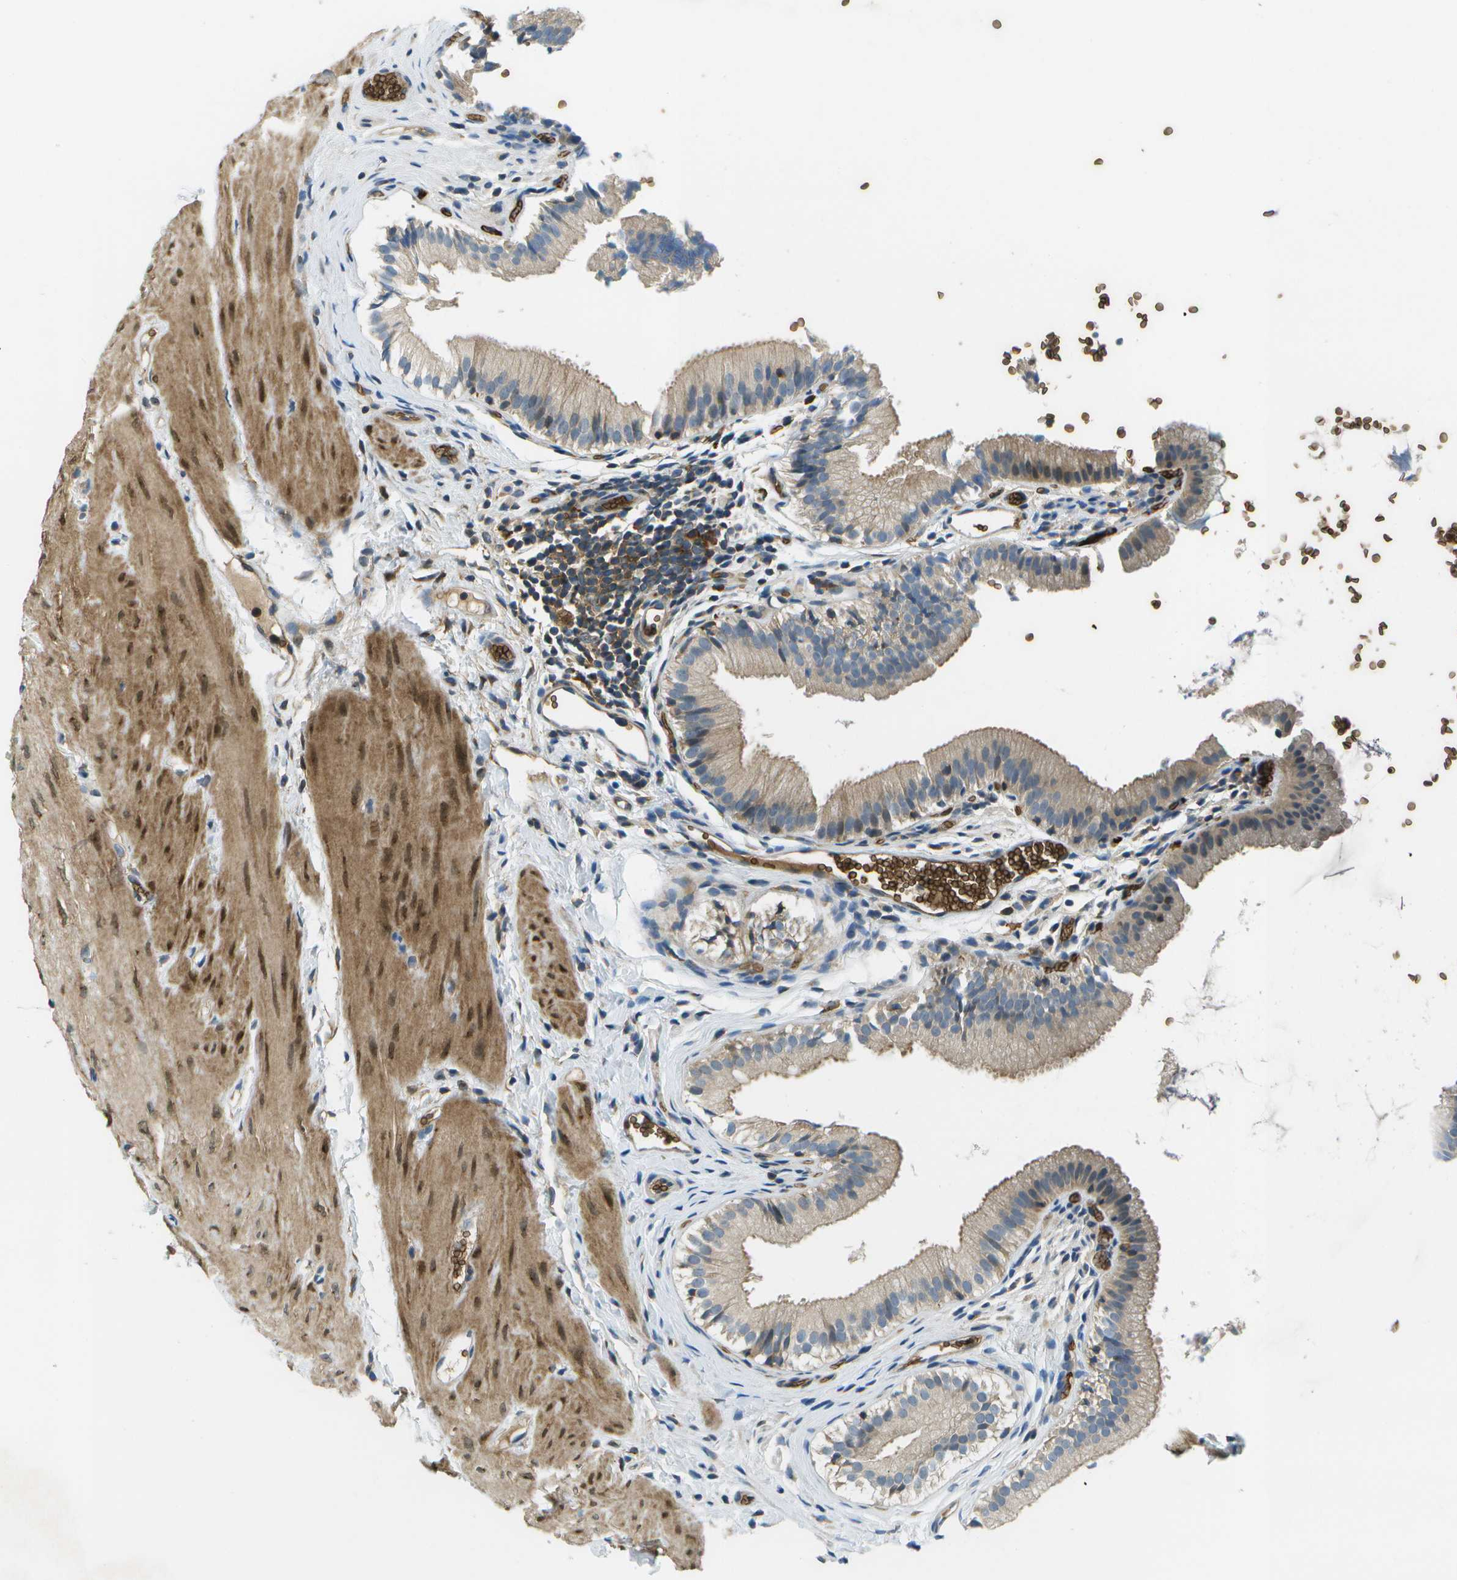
{"staining": {"intensity": "moderate", "quantity": ">75%", "location": "cytoplasmic/membranous"}, "tissue": "gallbladder", "cell_type": "Glandular cells", "image_type": "normal", "snomed": [{"axis": "morphology", "description": "Normal tissue, NOS"}, {"axis": "topography", "description": "Gallbladder"}], "caption": "Moderate cytoplasmic/membranous staining is identified in approximately >75% of glandular cells in benign gallbladder.", "gene": "CTIF", "patient": {"sex": "female", "age": 26}}